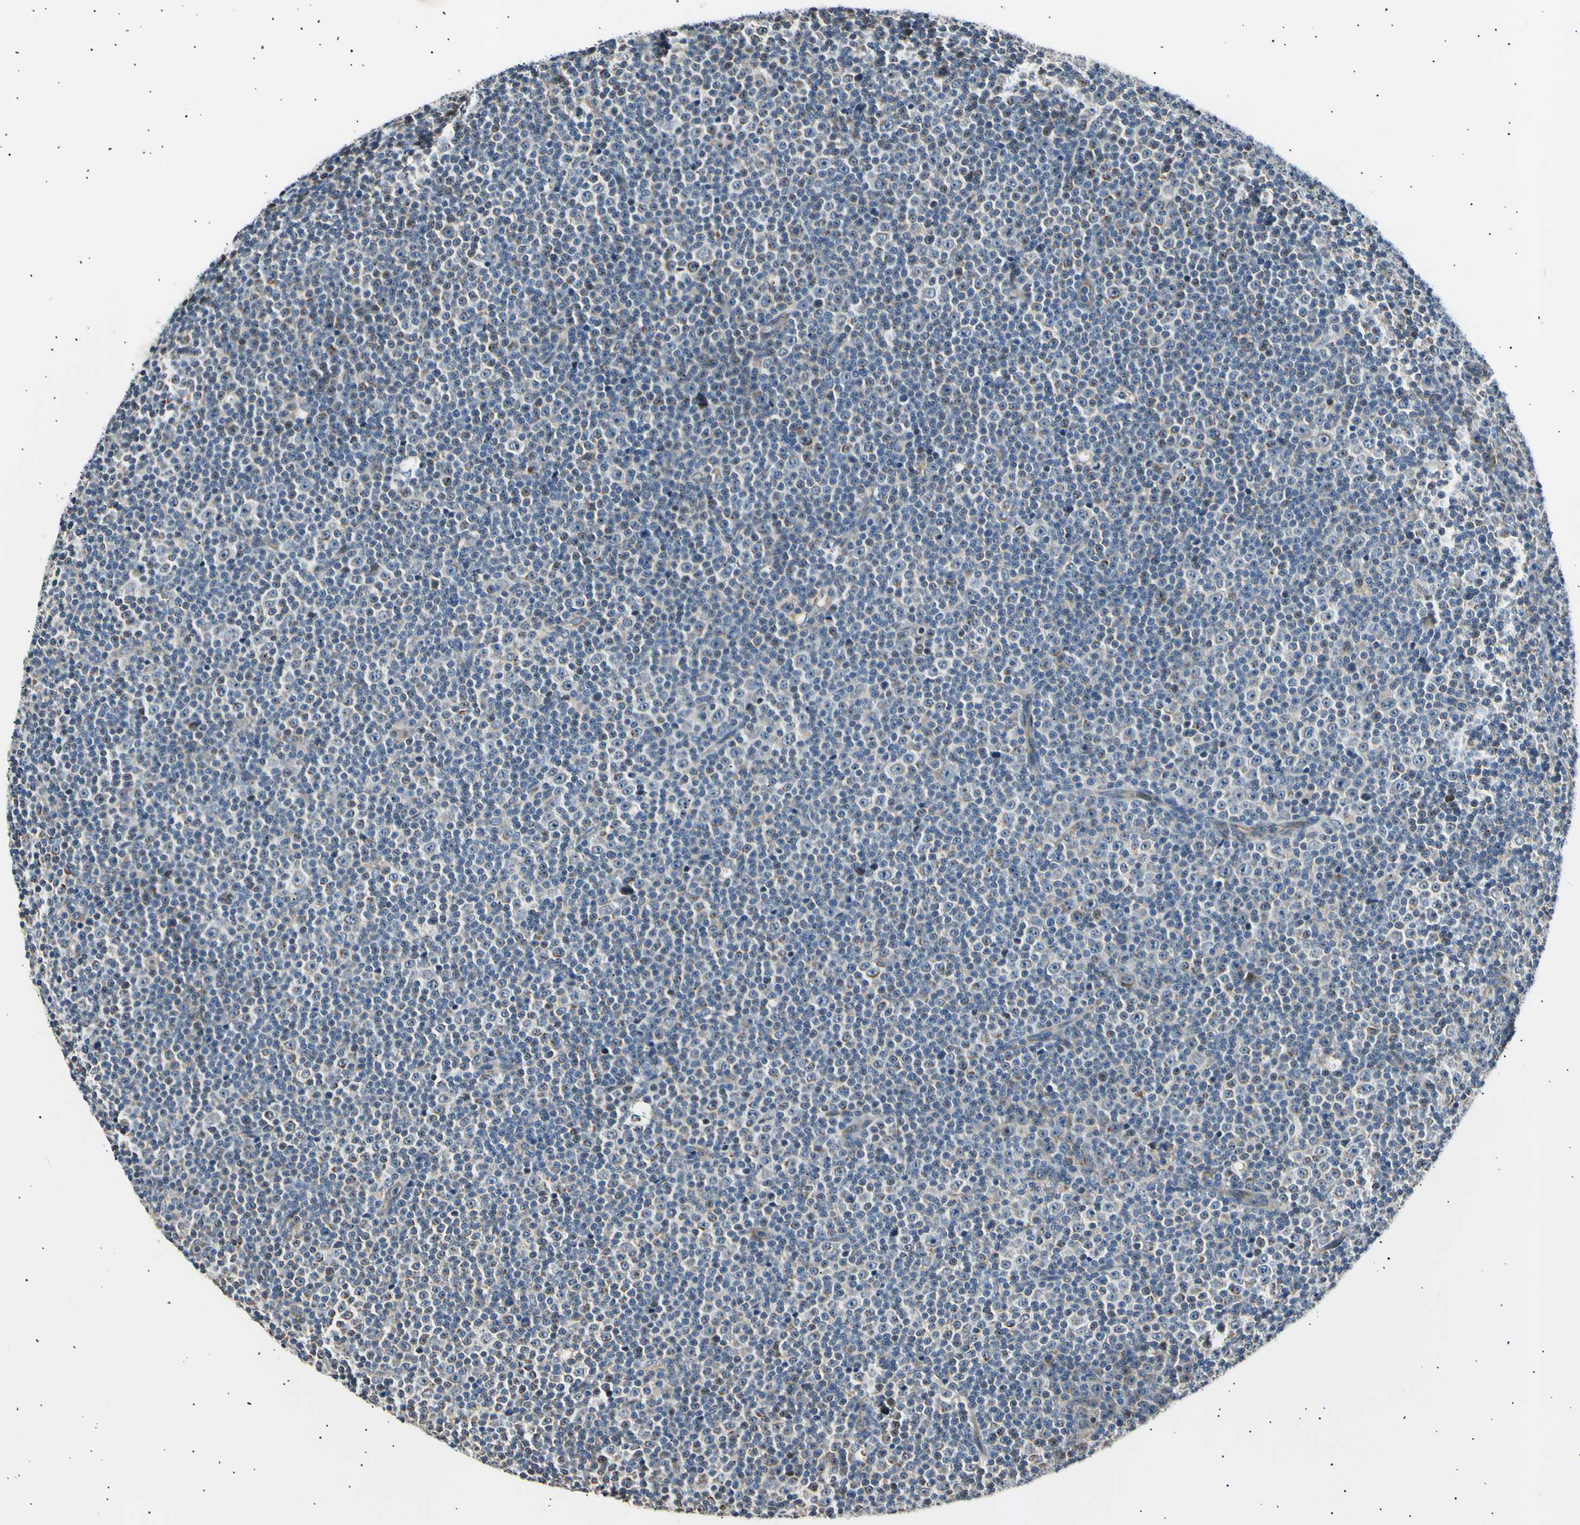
{"staining": {"intensity": "negative", "quantity": "none", "location": "none"}, "tissue": "lymphoma", "cell_type": "Tumor cells", "image_type": "cancer", "snomed": [{"axis": "morphology", "description": "Malignant lymphoma, non-Hodgkin's type, Low grade"}, {"axis": "topography", "description": "Lymph node"}], "caption": "High magnification brightfield microscopy of malignant lymphoma, non-Hodgkin's type (low-grade) stained with DAB (3,3'-diaminobenzidine) (brown) and counterstained with hematoxylin (blue): tumor cells show no significant expression.", "gene": "ITGA6", "patient": {"sex": "female", "age": 67}}